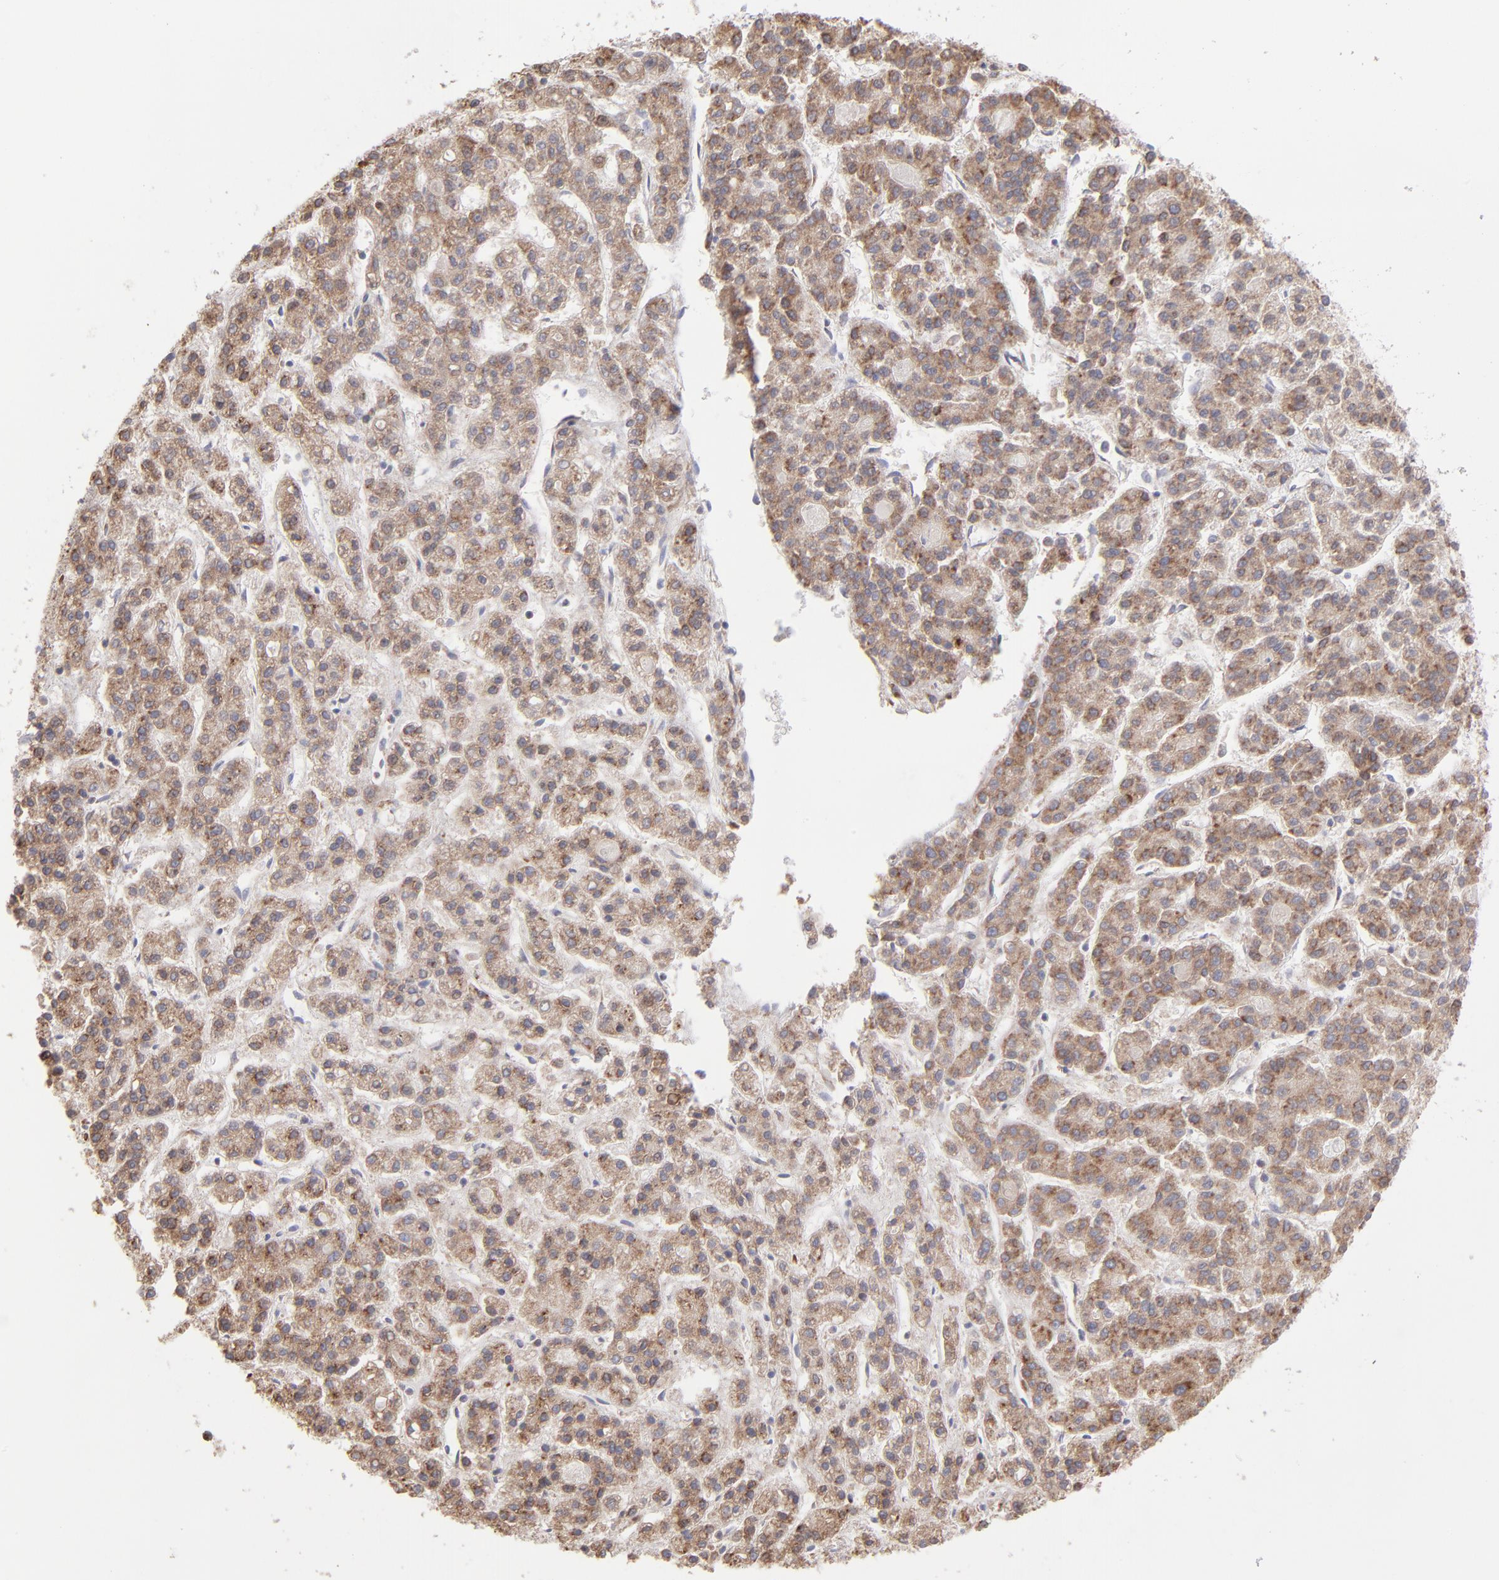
{"staining": {"intensity": "moderate", "quantity": ">75%", "location": "cytoplasmic/membranous"}, "tissue": "liver cancer", "cell_type": "Tumor cells", "image_type": "cancer", "snomed": [{"axis": "morphology", "description": "Carcinoma, Hepatocellular, NOS"}, {"axis": "topography", "description": "Liver"}], "caption": "Tumor cells exhibit moderate cytoplasmic/membranous positivity in about >75% of cells in liver cancer.", "gene": "RPLP0", "patient": {"sex": "male", "age": 70}}